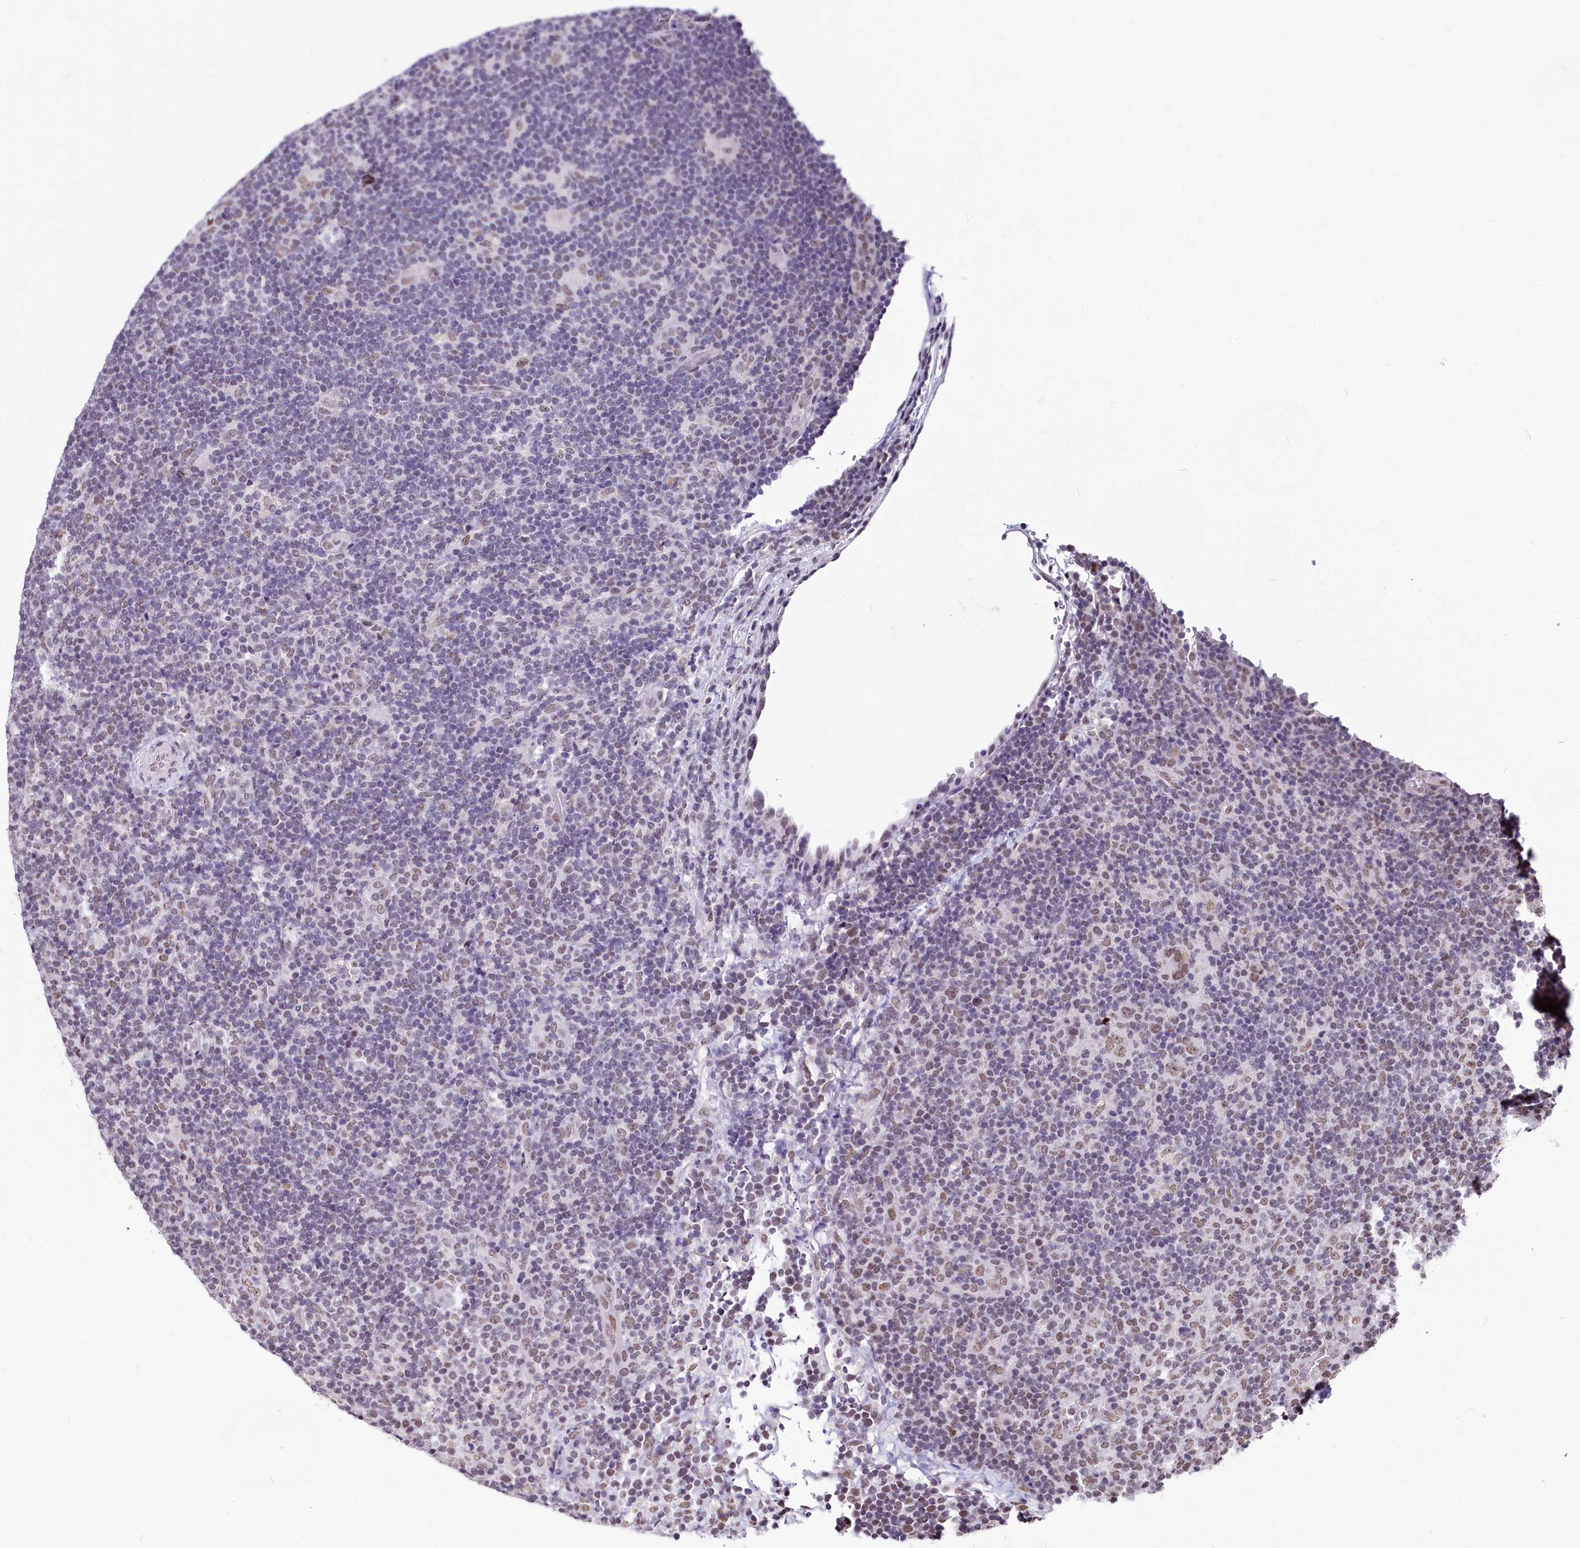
{"staining": {"intensity": "weak", "quantity": ">75%", "location": "nuclear"}, "tissue": "lymphoma", "cell_type": "Tumor cells", "image_type": "cancer", "snomed": [{"axis": "morphology", "description": "Hodgkin's disease, NOS"}, {"axis": "topography", "description": "Lymph node"}], "caption": "Lymphoma was stained to show a protein in brown. There is low levels of weak nuclear staining in about >75% of tumor cells.", "gene": "PARPBP", "patient": {"sex": "female", "age": 57}}